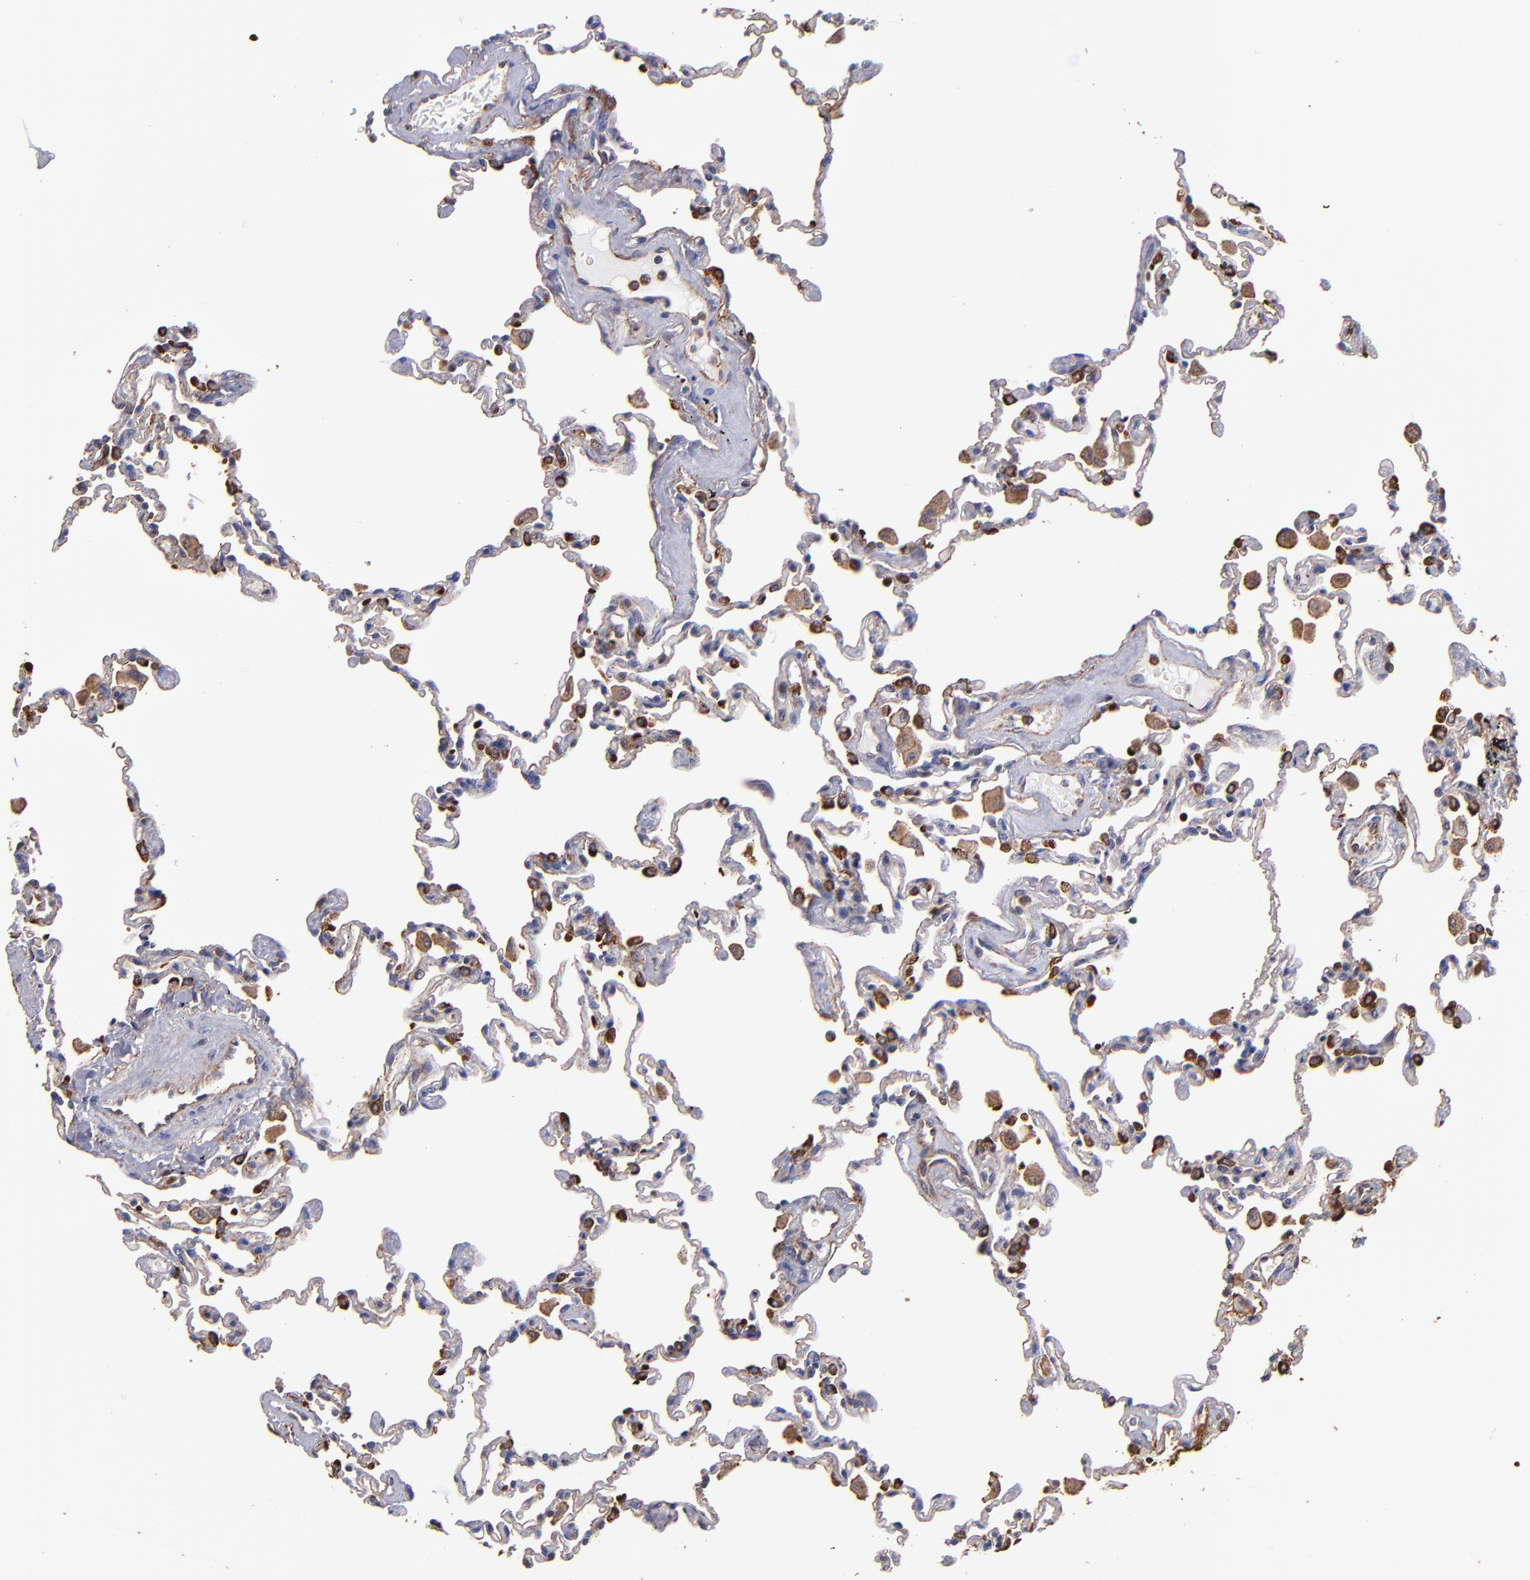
{"staining": {"intensity": "strong", "quantity": "<25%", "location": "cytoplasmic/membranous"}, "tissue": "lung", "cell_type": "Alveolar cells", "image_type": "normal", "snomed": [{"axis": "morphology", "description": "Normal tissue, NOS"}, {"axis": "topography", "description": "Lung"}], "caption": "The micrograph displays staining of unremarkable lung, revealing strong cytoplasmic/membranous protein positivity (brown color) within alveolar cells.", "gene": "MVP", "patient": {"sex": "male", "age": 59}}